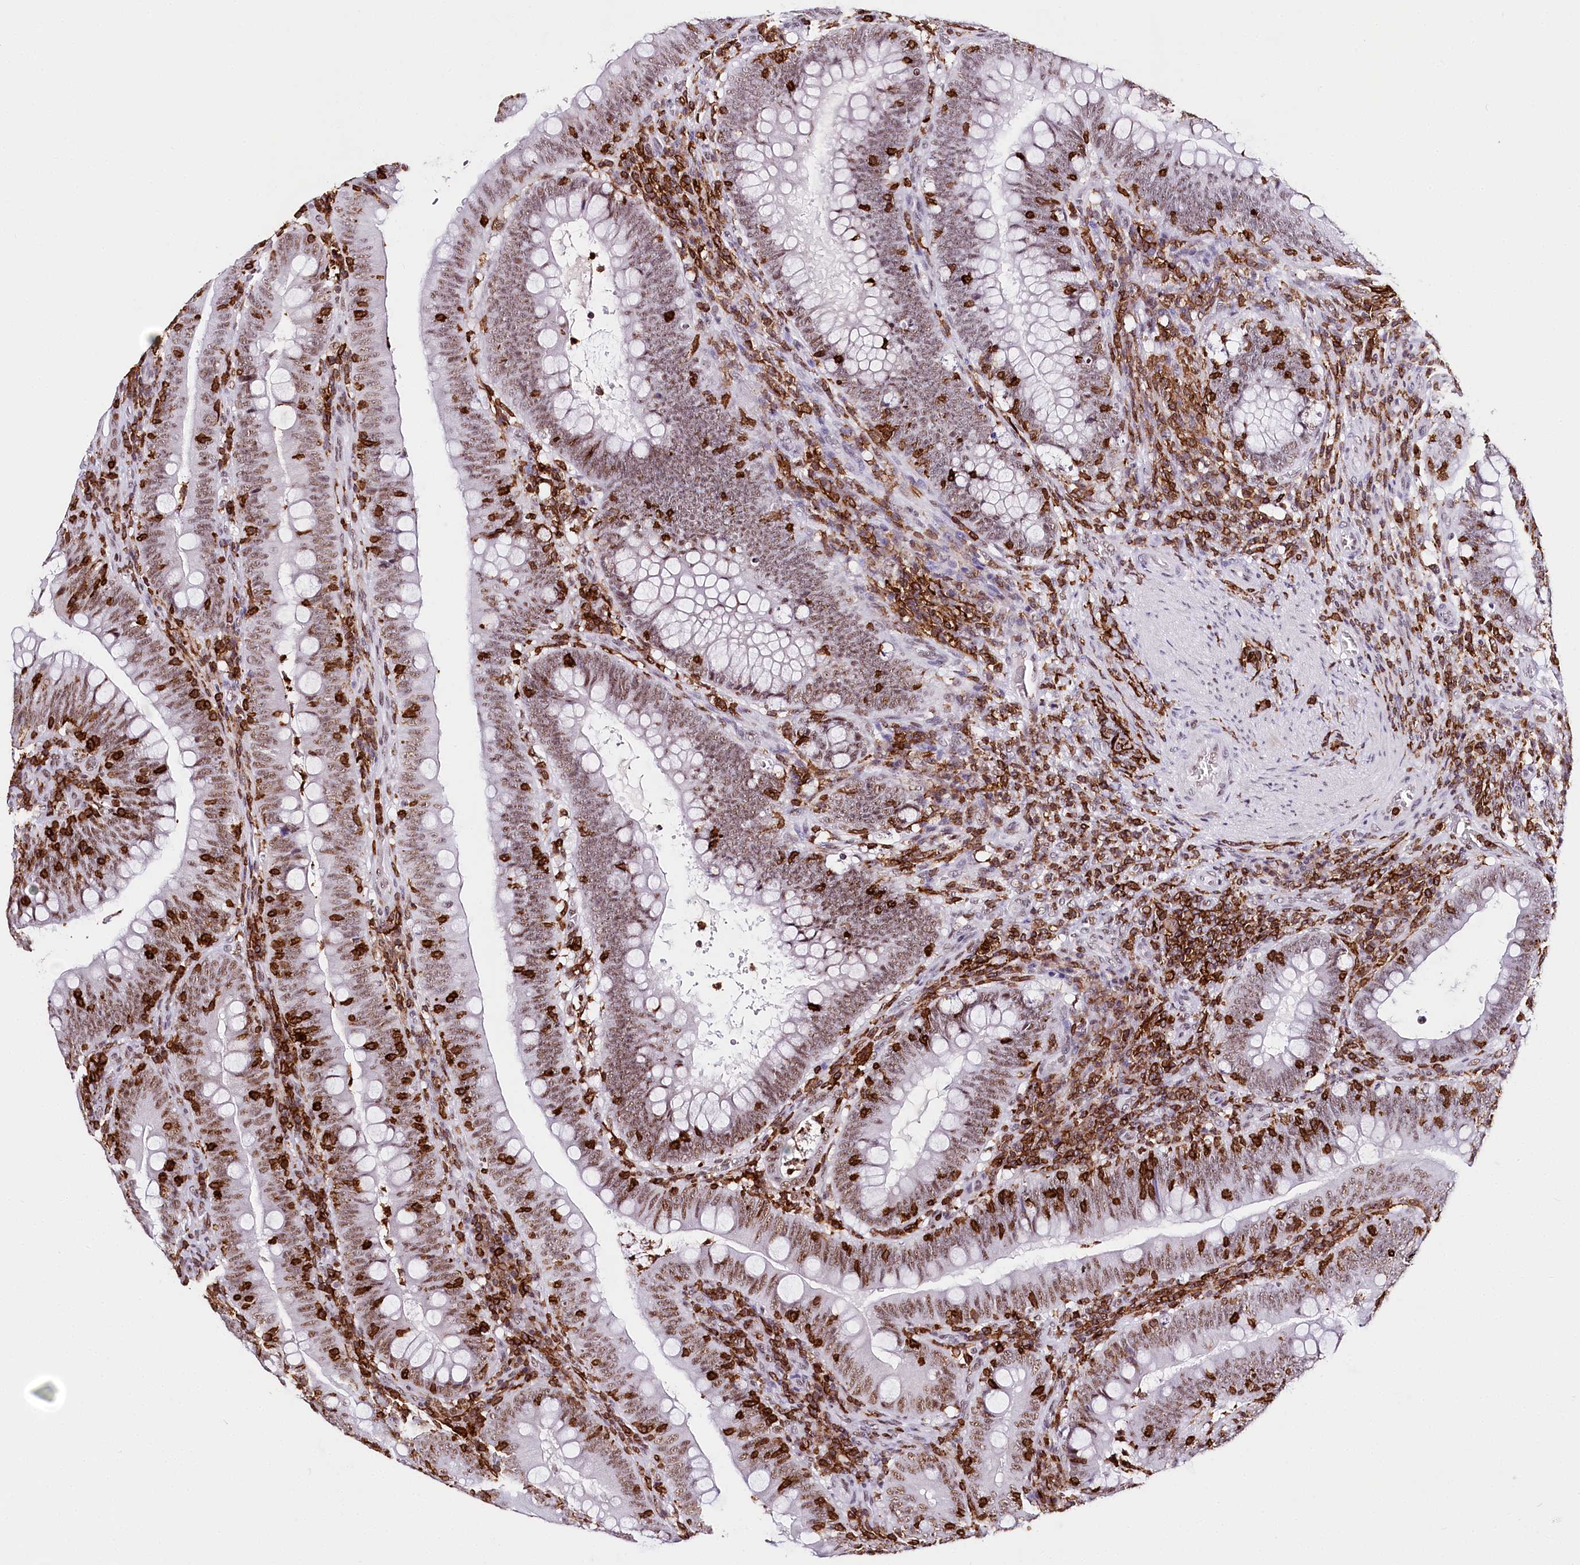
{"staining": {"intensity": "moderate", "quantity": ">75%", "location": "nuclear"}, "tissue": "colorectal cancer", "cell_type": "Tumor cells", "image_type": "cancer", "snomed": [{"axis": "morphology", "description": "Normal tissue, NOS"}, {"axis": "topography", "description": "Colon"}], "caption": "Colorectal cancer stained with a brown dye demonstrates moderate nuclear positive staining in approximately >75% of tumor cells.", "gene": "BARD1", "patient": {"sex": "female", "age": 82}}